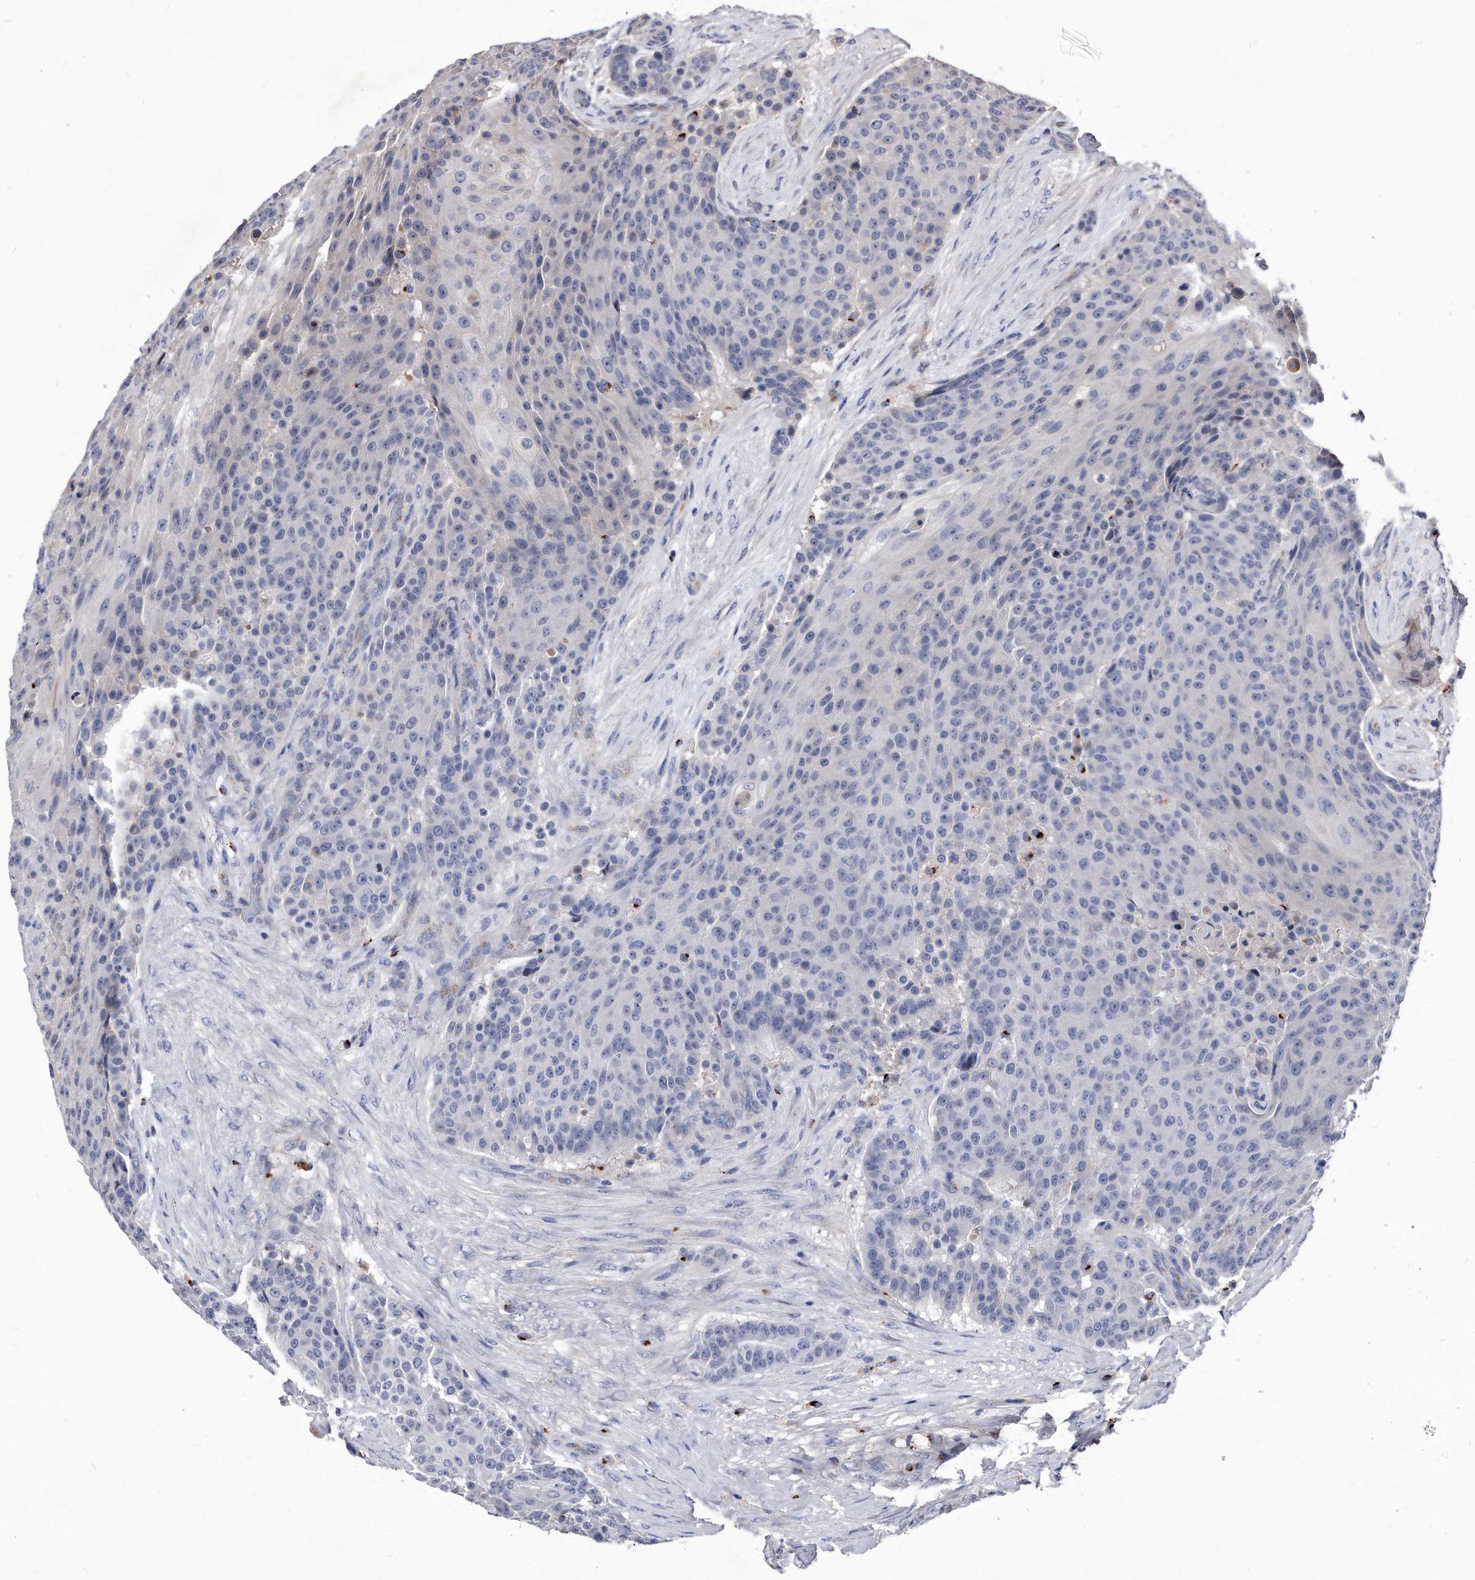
{"staining": {"intensity": "negative", "quantity": "none", "location": "none"}, "tissue": "urothelial cancer", "cell_type": "Tumor cells", "image_type": "cancer", "snomed": [{"axis": "morphology", "description": "Urothelial carcinoma, High grade"}, {"axis": "topography", "description": "Urinary bladder"}], "caption": "Tumor cells show no significant protein positivity in high-grade urothelial carcinoma. (Immunohistochemistry (ihc), brightfield microscopy, high magnification).", "gene": "MGAT4A", "patient": {"sex": "female", "age": 63}}